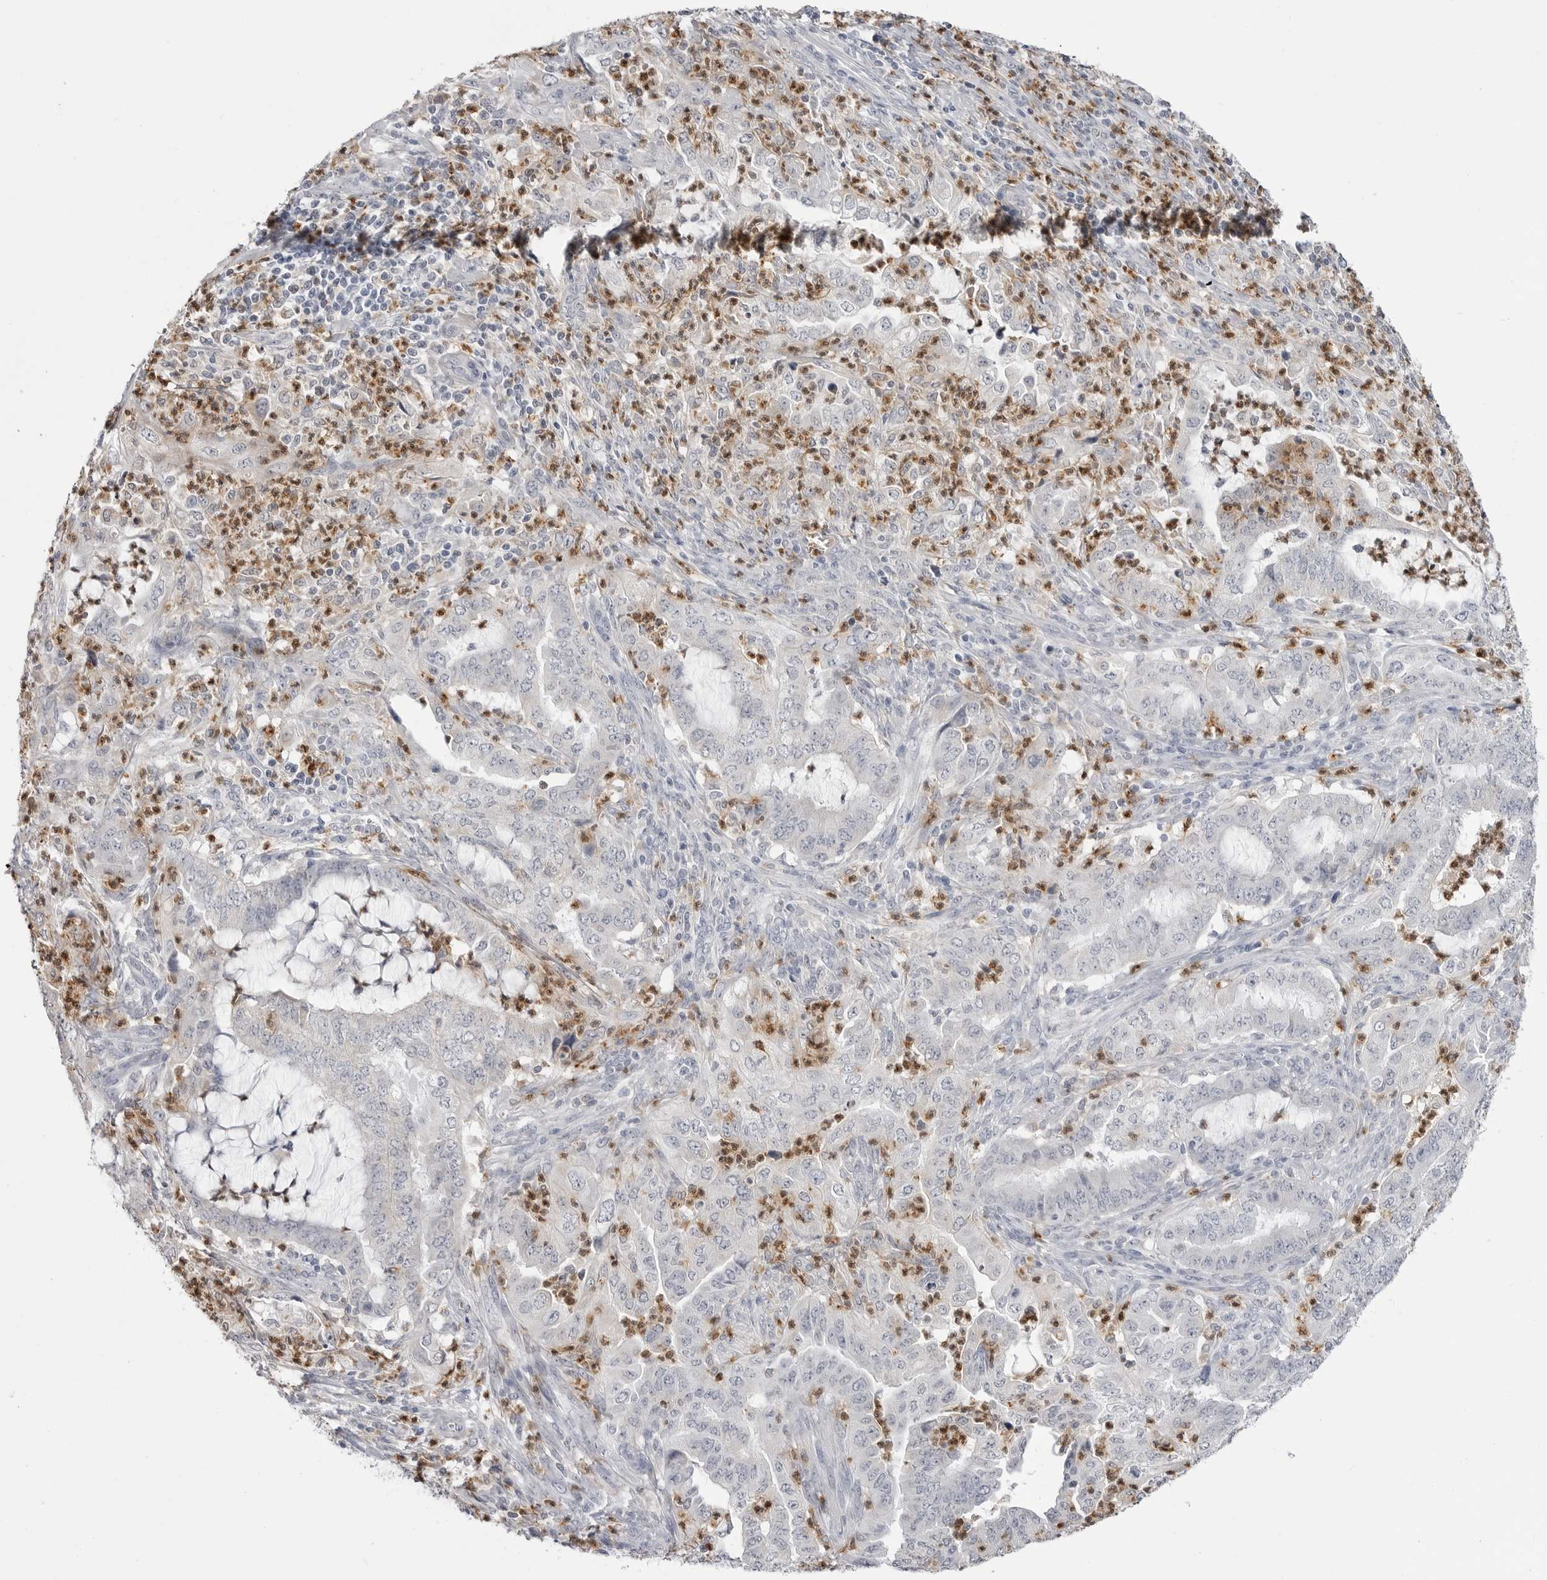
{"staining": {"intensity": "negative", "quantity": "none", "location": "none"}, "tissue": "endometrial cancer", "cell_type": "Tumor cells", "image_type": "cancer", "snomed": [{"axis": "morphology", "description": "Adenocarcinoma, NOS"}, {"axis": "topography", "description": "Endometrium"}], "caption": "Tumor cells show no significant protein positivity in endometrial cancer.", "gene": "STAP2", "patient": {"sex": "female", "age": 51}}